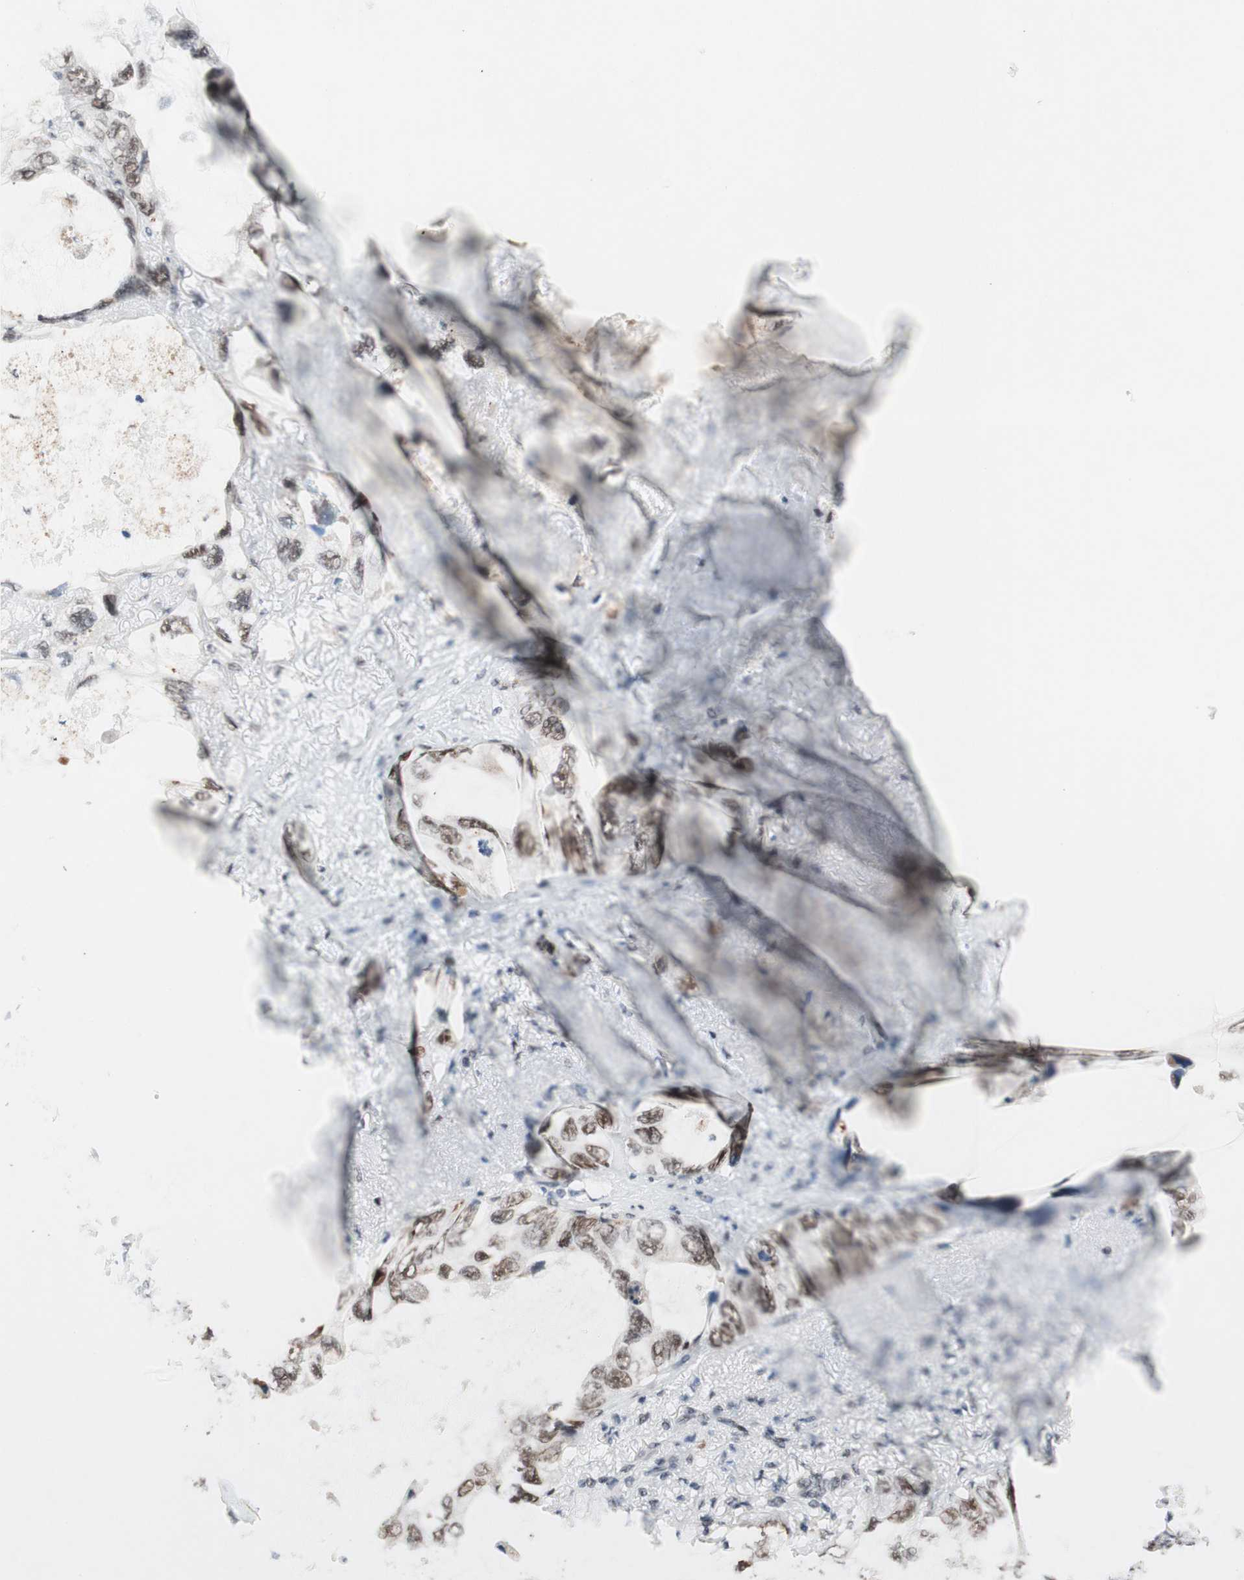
{"staining": {"intensity": "moderate", "quantity": ">75%", "location": "nuclear"}, "tissue": "lung cancer", "cell_type": "Tumor cells", "image_type": "cancer", "snomed": [{"axis": "morphology", "description": "Squamous cell carcinoma, NOS"}, {"axis": "topography", "description": "Lung"}], "caption": "Approximately >75% of tumor cells in human lung squamous cell carcinoma reveal moderate nuclear protein staining as visualized by brown immunohistochemical staining.", "gene": "PRPF19", "patient": {"sex": "female", "age": 73}}